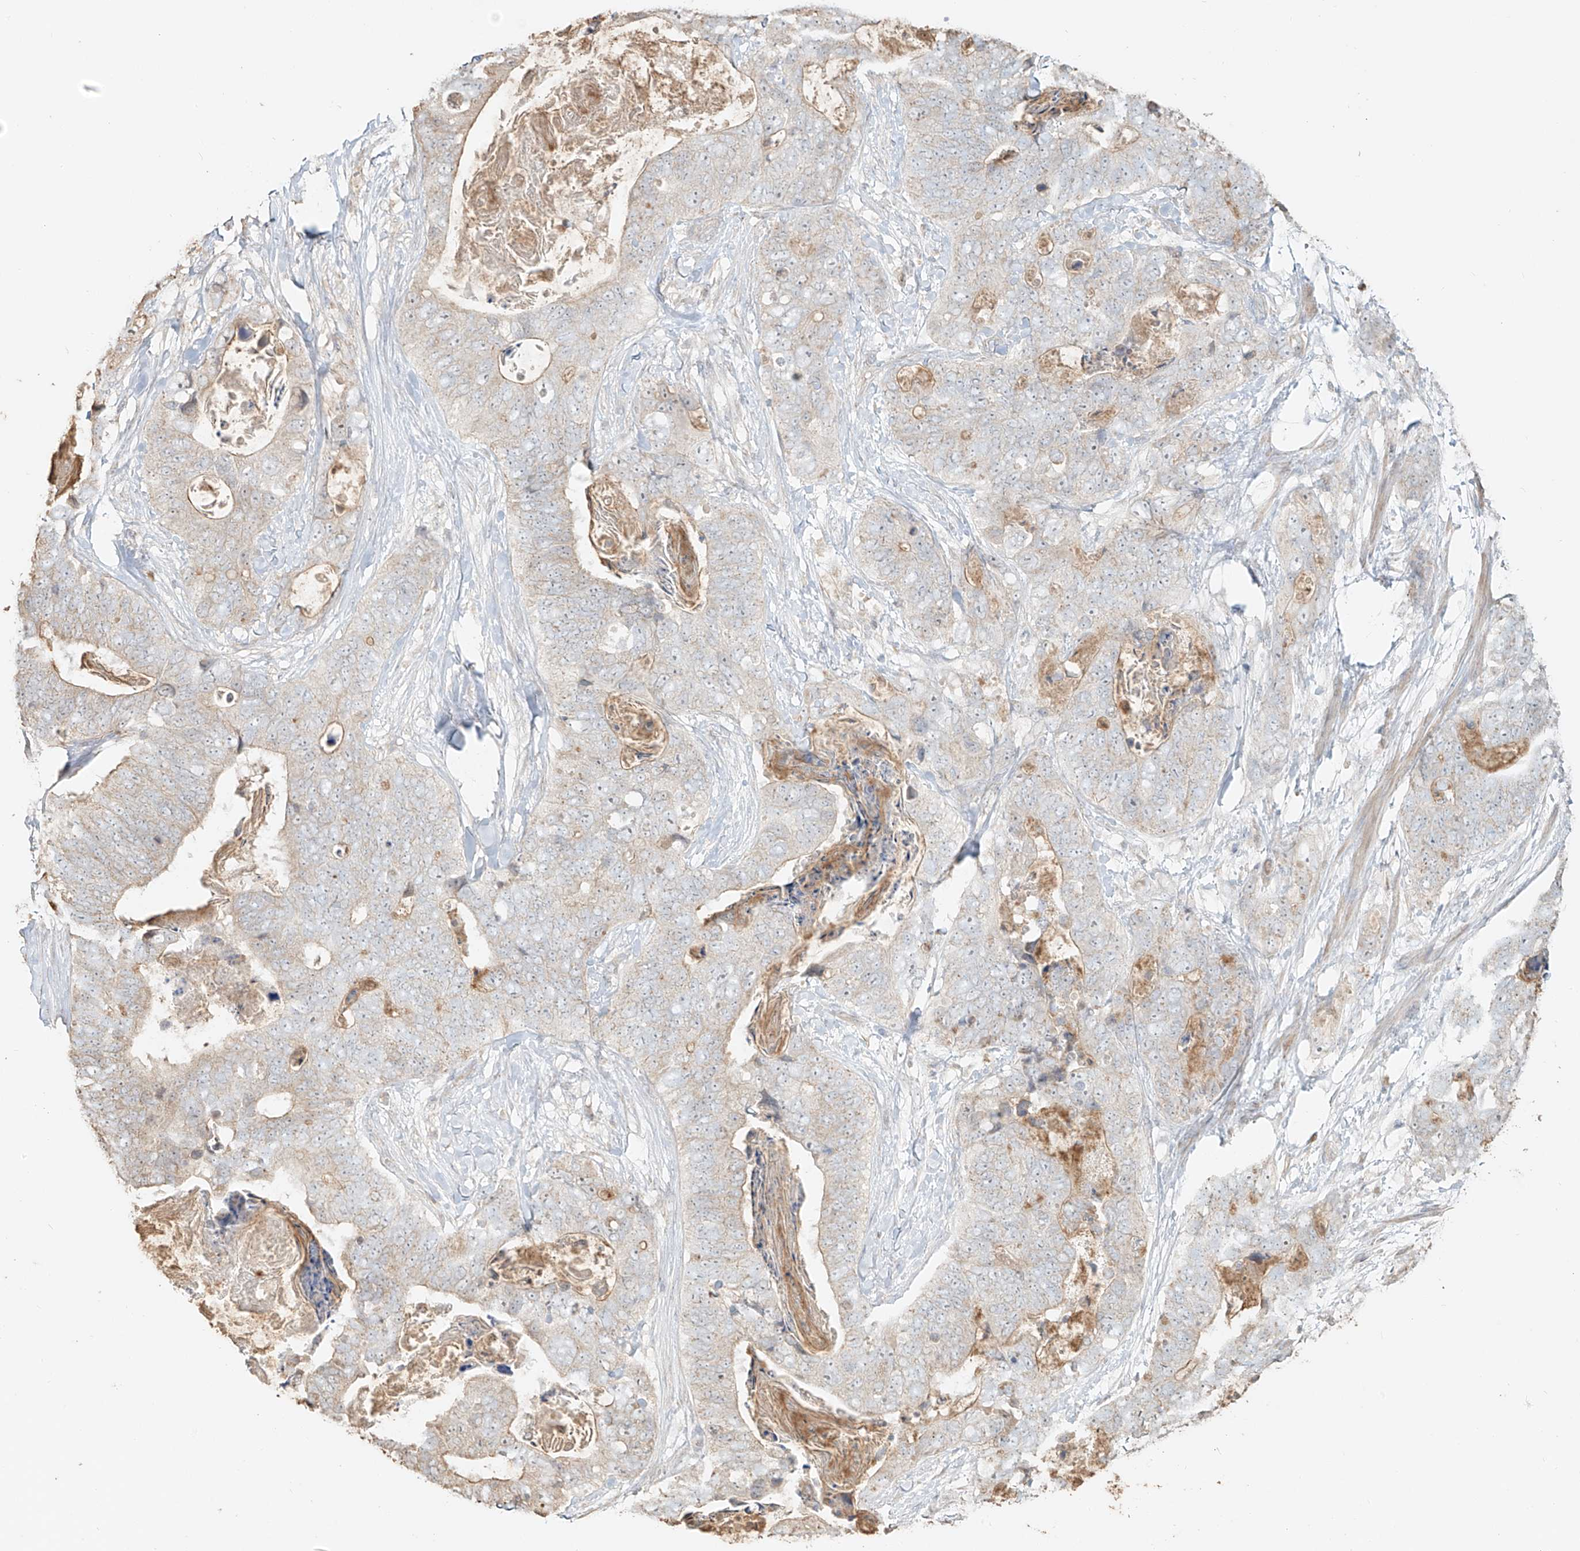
{"staining": {"intensity": "negative", "quantity": "none", "location": "none"}, "tissue": "stomach cancer", "cell_type": "Tumor cells", "image_type": "cancer", "snomed": [{"axis": "morphology", "description": "Adenocarcinoma, NOS"}, {"axis": "topography", "description": "Stomach"}], "caption": "High power microscopy histopathology image of an IHC micrograph of stomach adenocarcinoma, revealing no significant staining in tumor cells.", "gene": "NPHS1", "patient": {"sex": "female", "age": 89}}